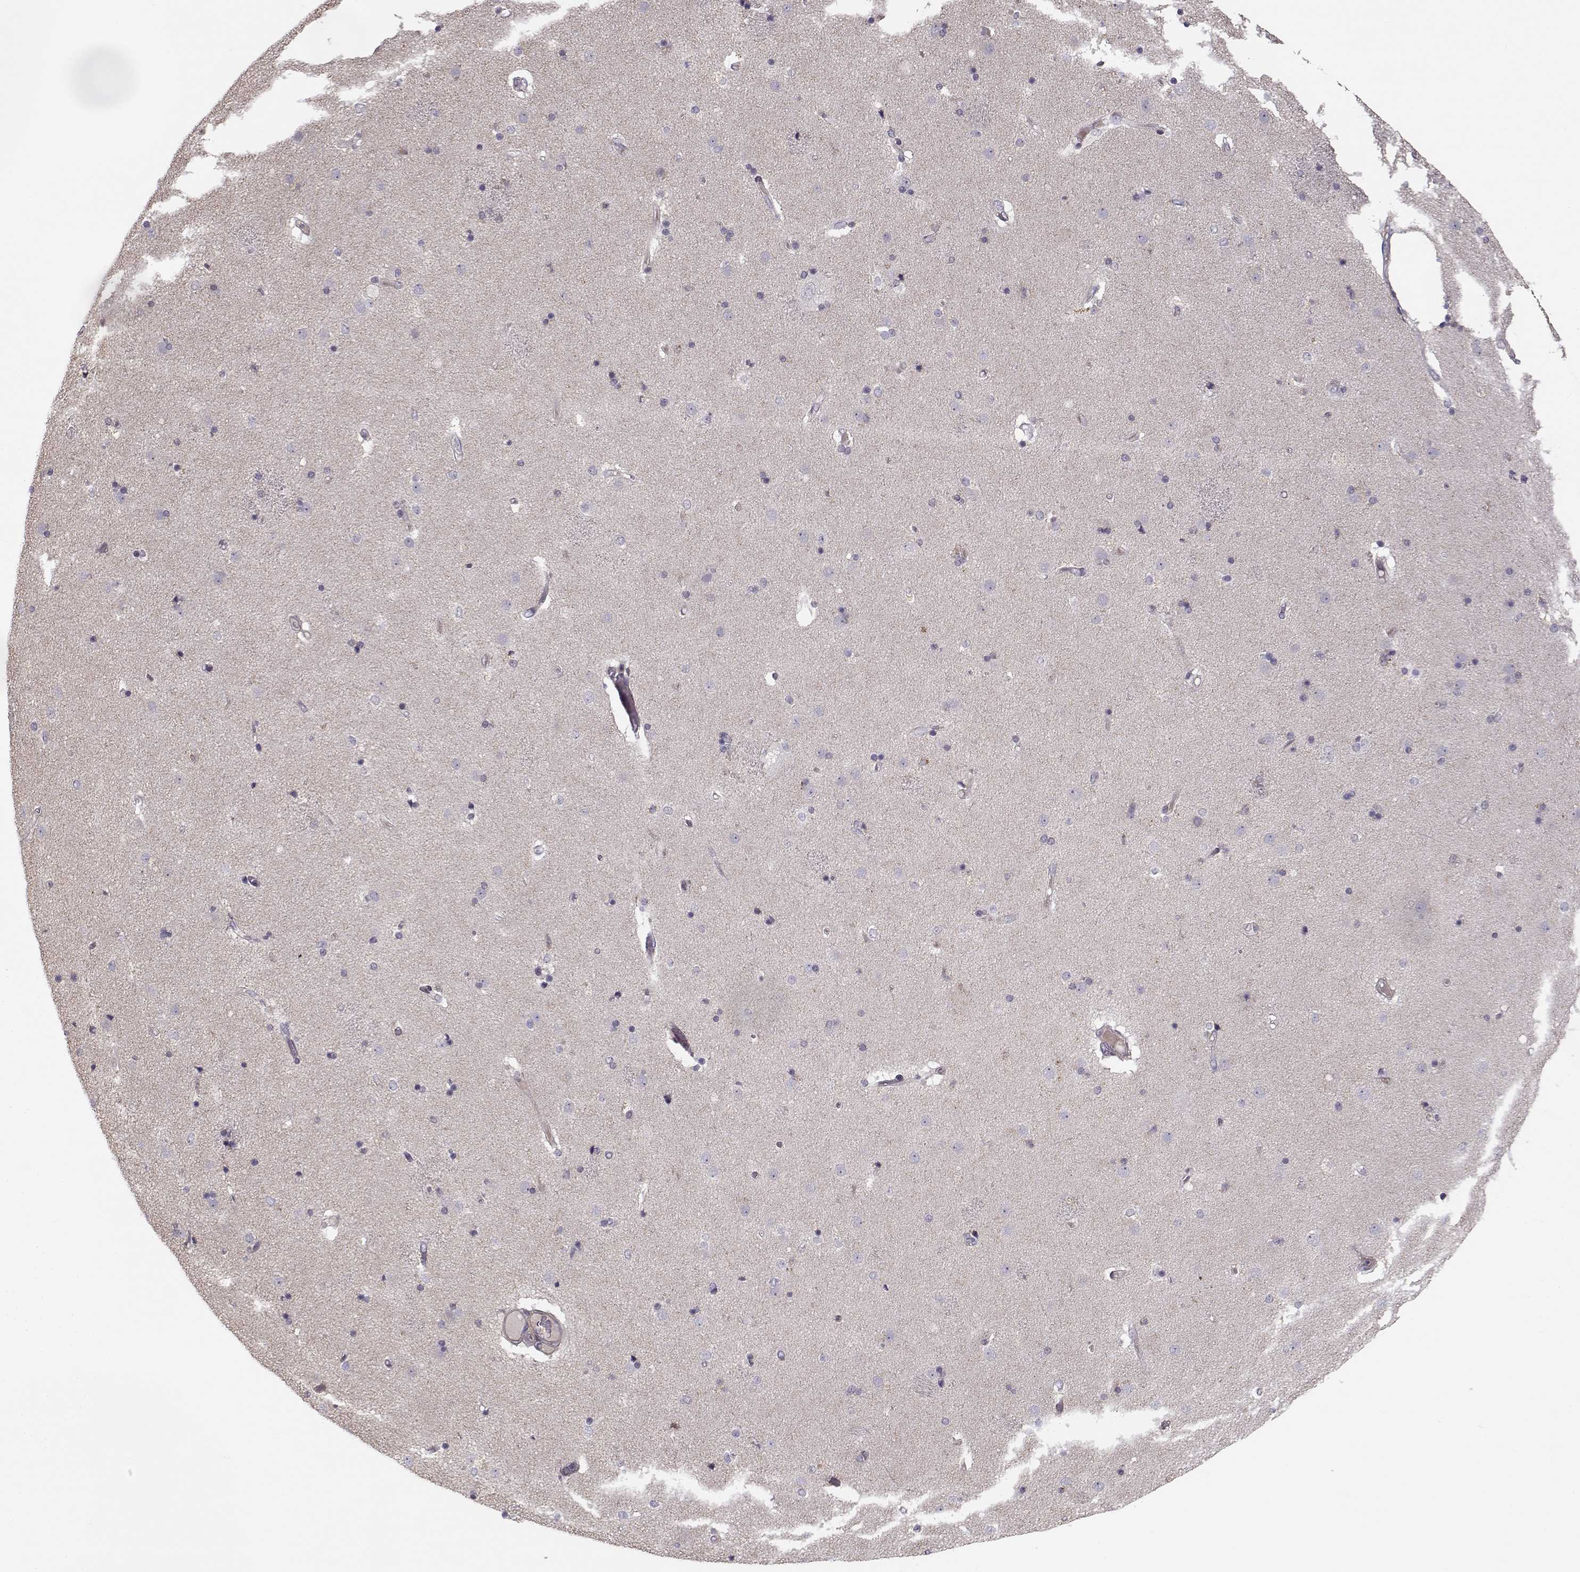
{"staining": {"intensity": "negative", "quantity": "none", "location": "none"}, "tissue": "caudate", "cell_type": "Glial cells", "image_type": "normal", "snomed": [{"axis": "morphology", "description": "Normal tissue, NOS"}, {"axis": "topography", "description": "Lateral ventricle wall"}], "caption": "Histopathology image shows no protein expression in glial cells of benign caudate. The staining is performed using DAB brown chromogen with nuclei counter-stained in using hematoxylin.", "gene": "ENTPD8", "patient": {"sex": "female", "age": 71}}